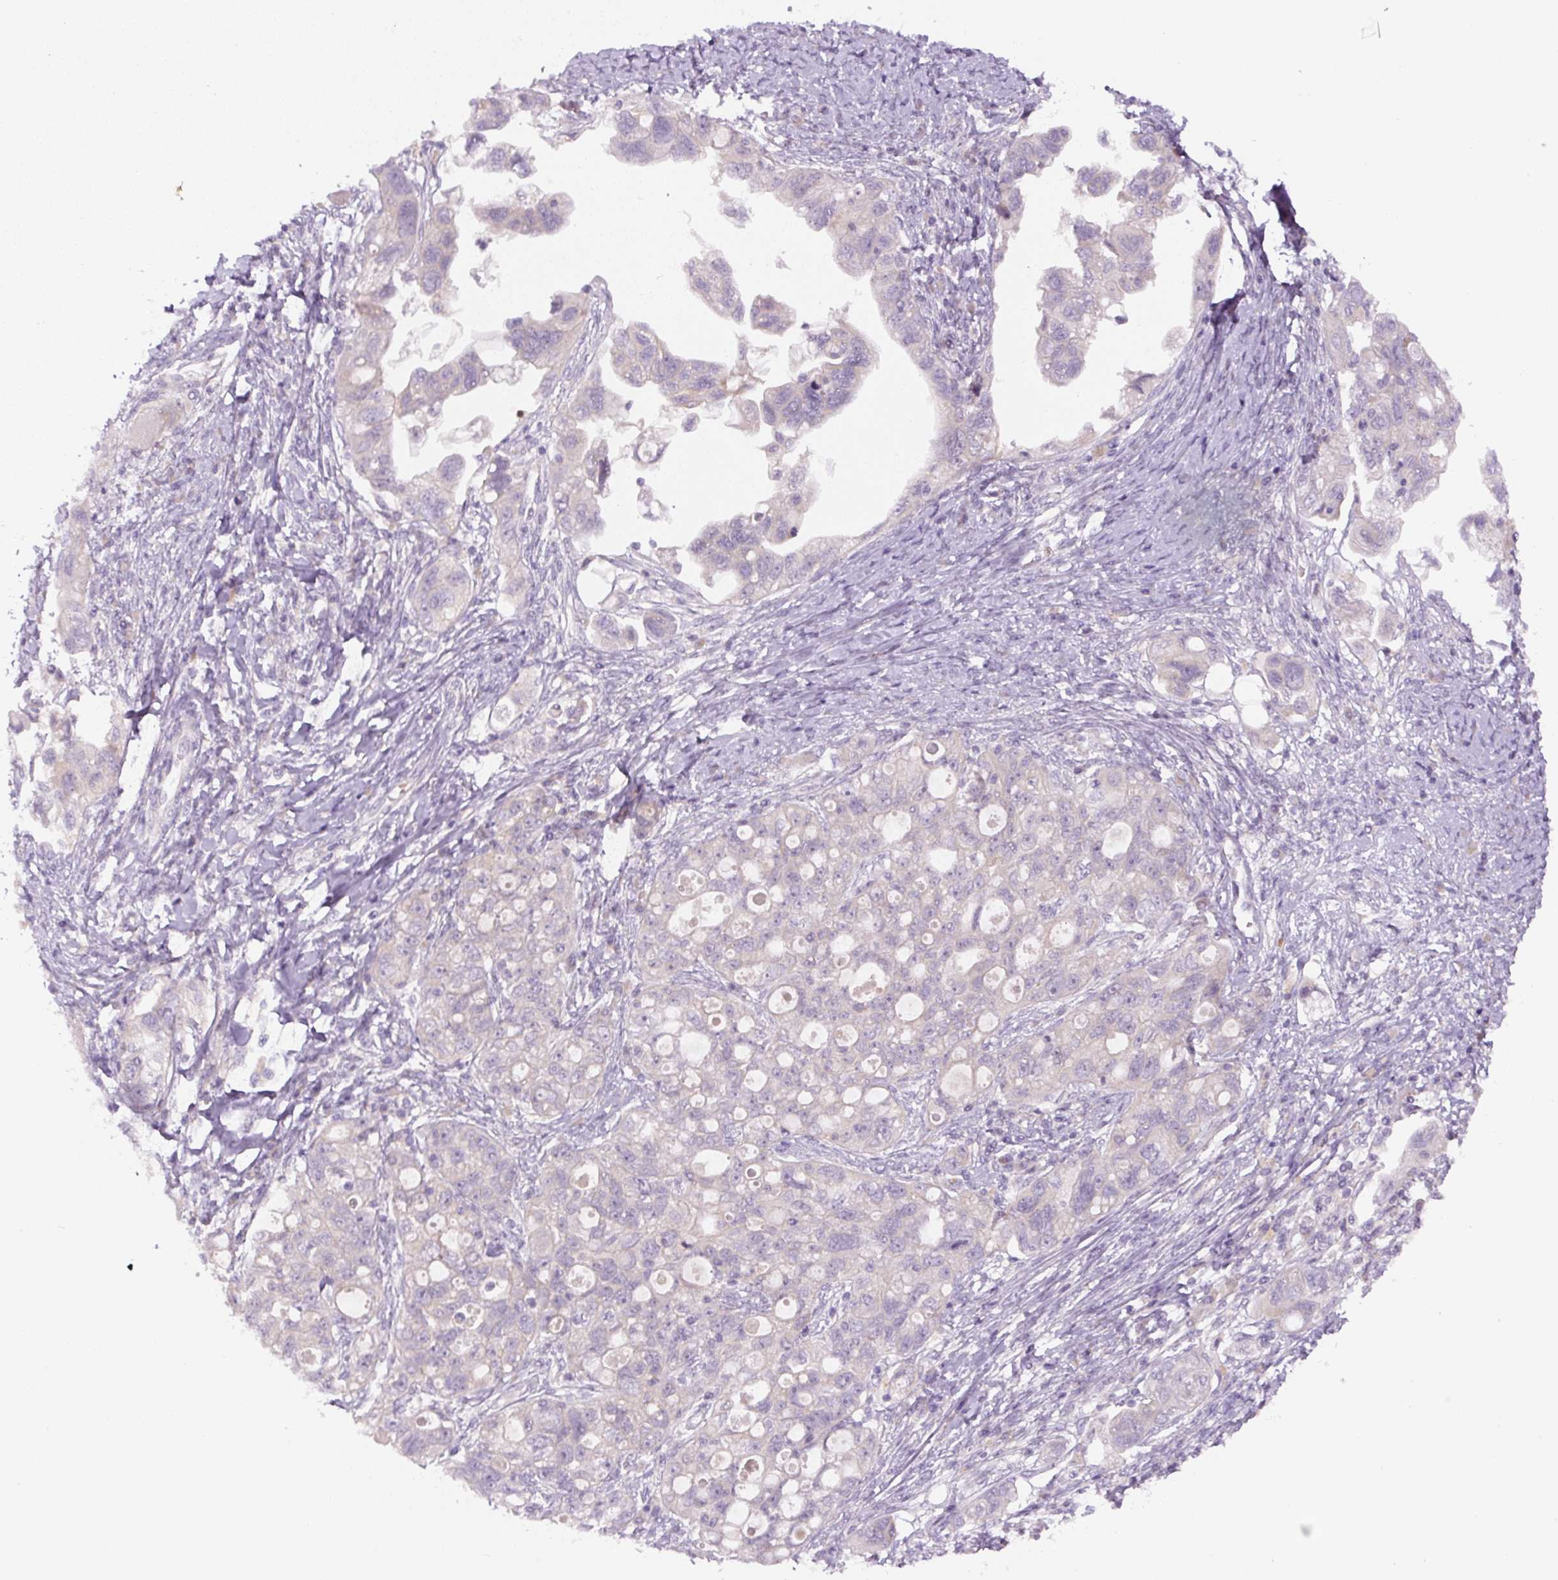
{"staining": {"intensity": "negative", "quantity": "none", "location": "none"}, "tissue": "ovarian cancer", "cell_type": "Tumor cells", "image_type": "cancer", "snomed": [{"axis": "morphology", "description": "Carcinoma, NOS"}, {"axis": "morphology", "description": "Cystadenocarcinoma, serous, NOS"}, {"axis": "topography", "description": "Ovary"}], "caption": "Ovarian cancer (serous cystadenocarcinoma) was stained to show a protein in brown. There is no significant staining in tumor cells.", "gene": "YIF1B", "patient": {"sex": "female", "age": 69}}